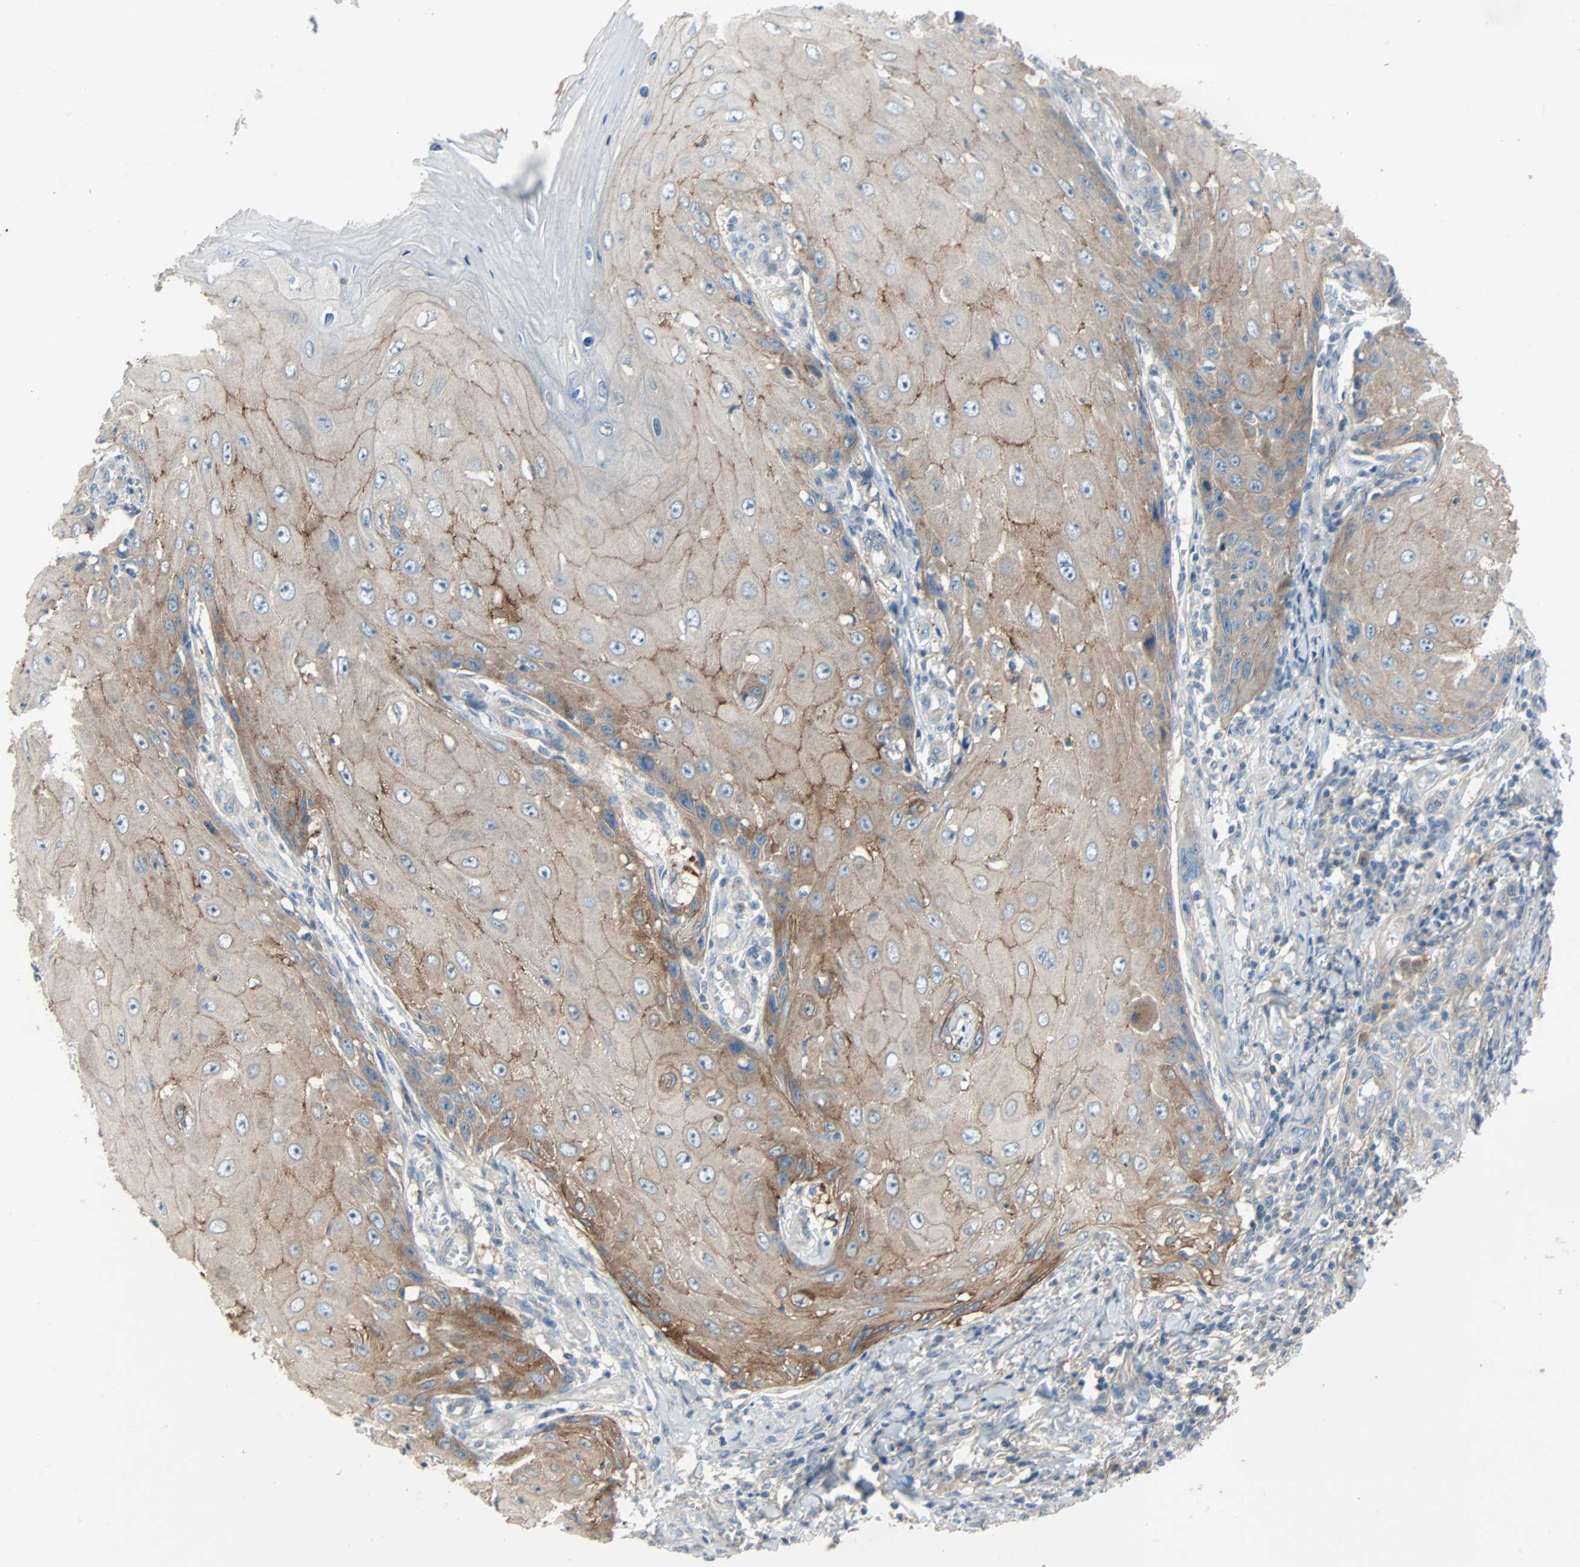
{"staining": {"intensity": "strong", "quantity": ">75%", "location": "cytoplasmic/membranous"}, "tissue": "skin cancer", "cell_type": "Tumor cells", "image_type": "cancer", "snomed": [{"axis": "morphology", "description": "Squamous cell carcinoma, NOS"}, {"axis": "topography", "description": "Skin"}], "caption": "Tumor cells demonstrate strong cytoplasmic/membranous staining in about >75% of cells in skin squamous cell carcinoma.", "gene": "TNFRSF12A", "patient": {"sex": "female", "age": 73}}